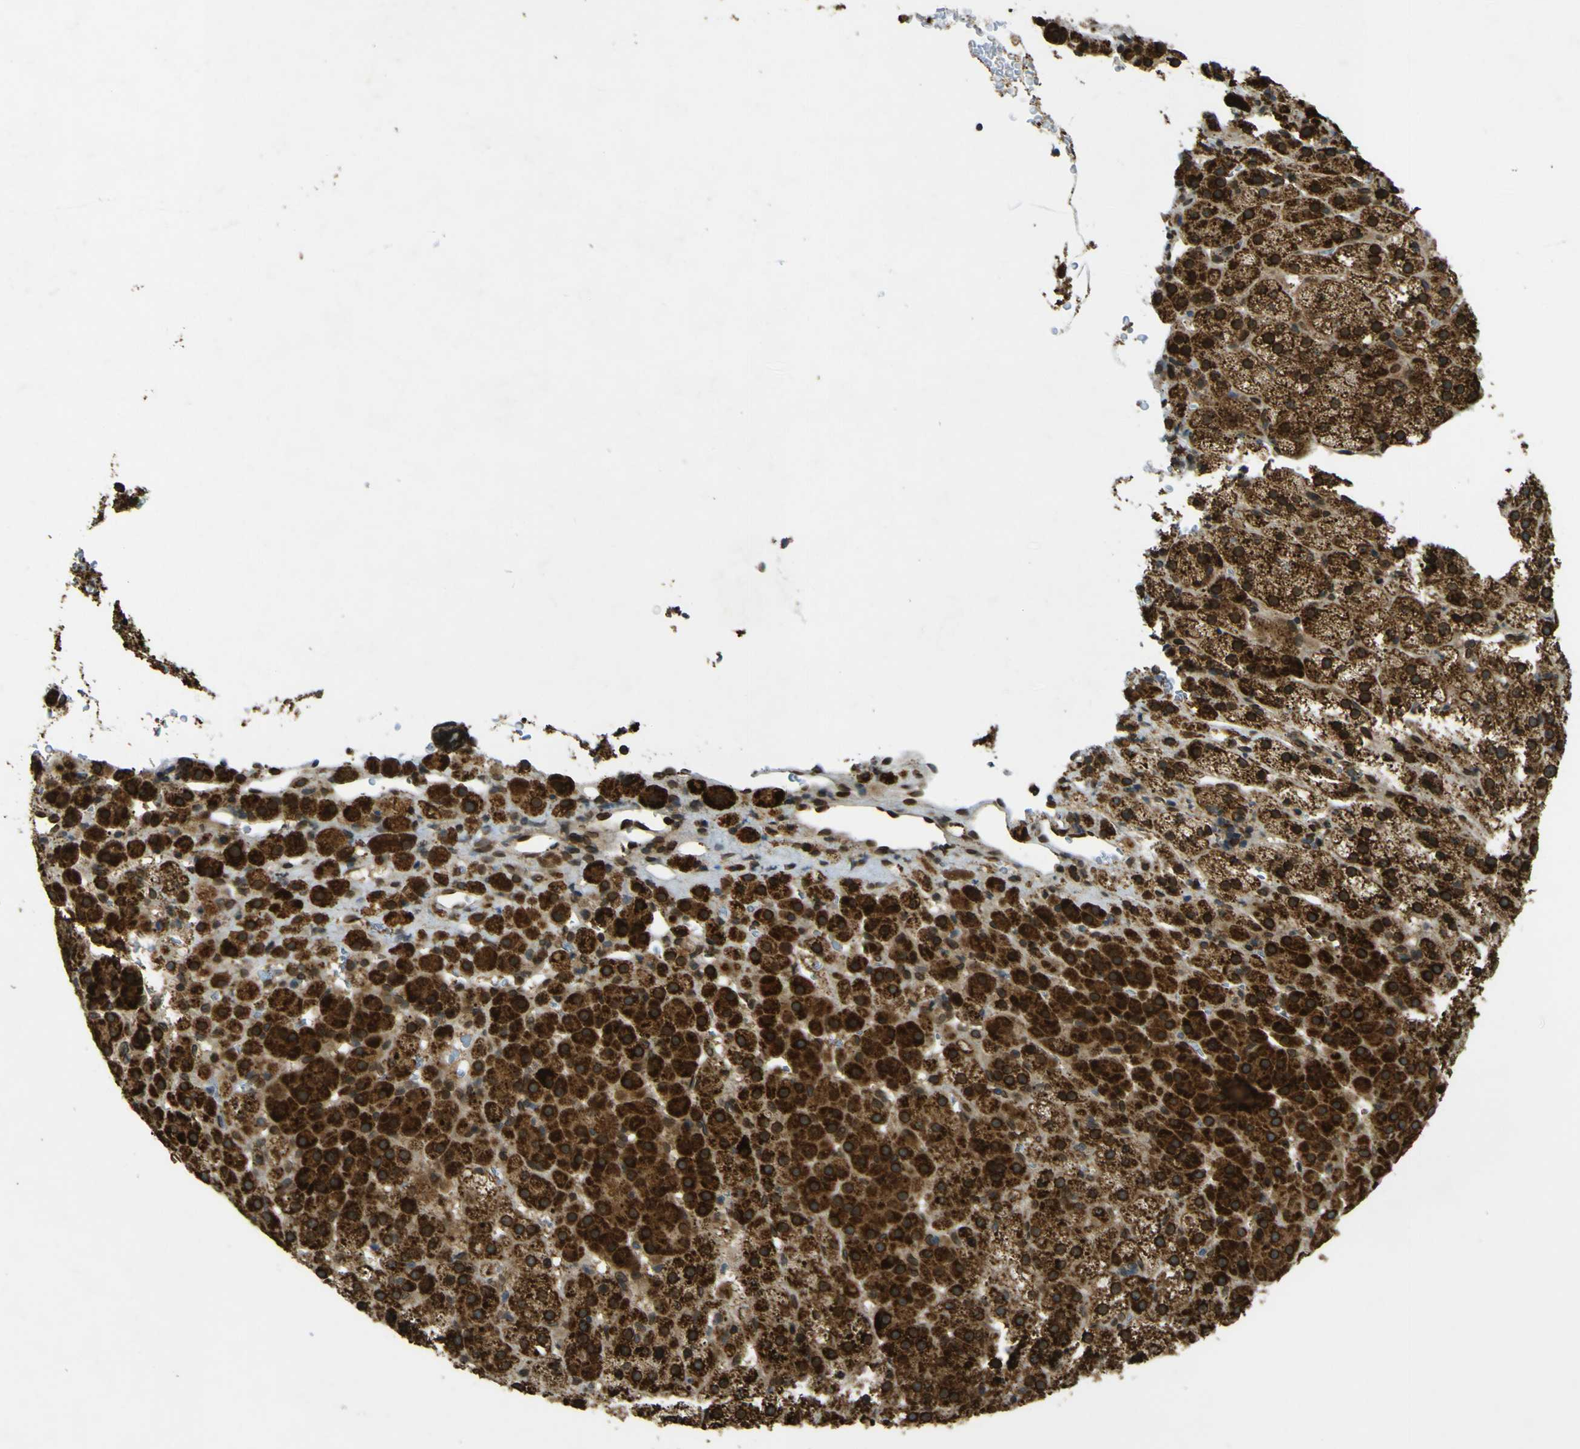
{"staining": {"intensity": "strong", "quantity": ">75%", "location": "cytoplasmic/membranous,nuclear"}, "tissue": "adrenal gland", "cell_type": "Glandular cells", "image_type": "normal", "snomed": [{"axis": "morphology", "description": "Normal tissue, NOS"}, {"axis": "topography", "description": "Adrenal gland"}], "caption": "An immunohistochemistry (IHC) image of normal tissue is shown. Protein staining in brown highlights strong cytoplasmic/membranous,nuclear positivity in adrenal gland within glandular cells.", "gene": "GALNT1", "patient": {"sex": "female", "age": 57}}